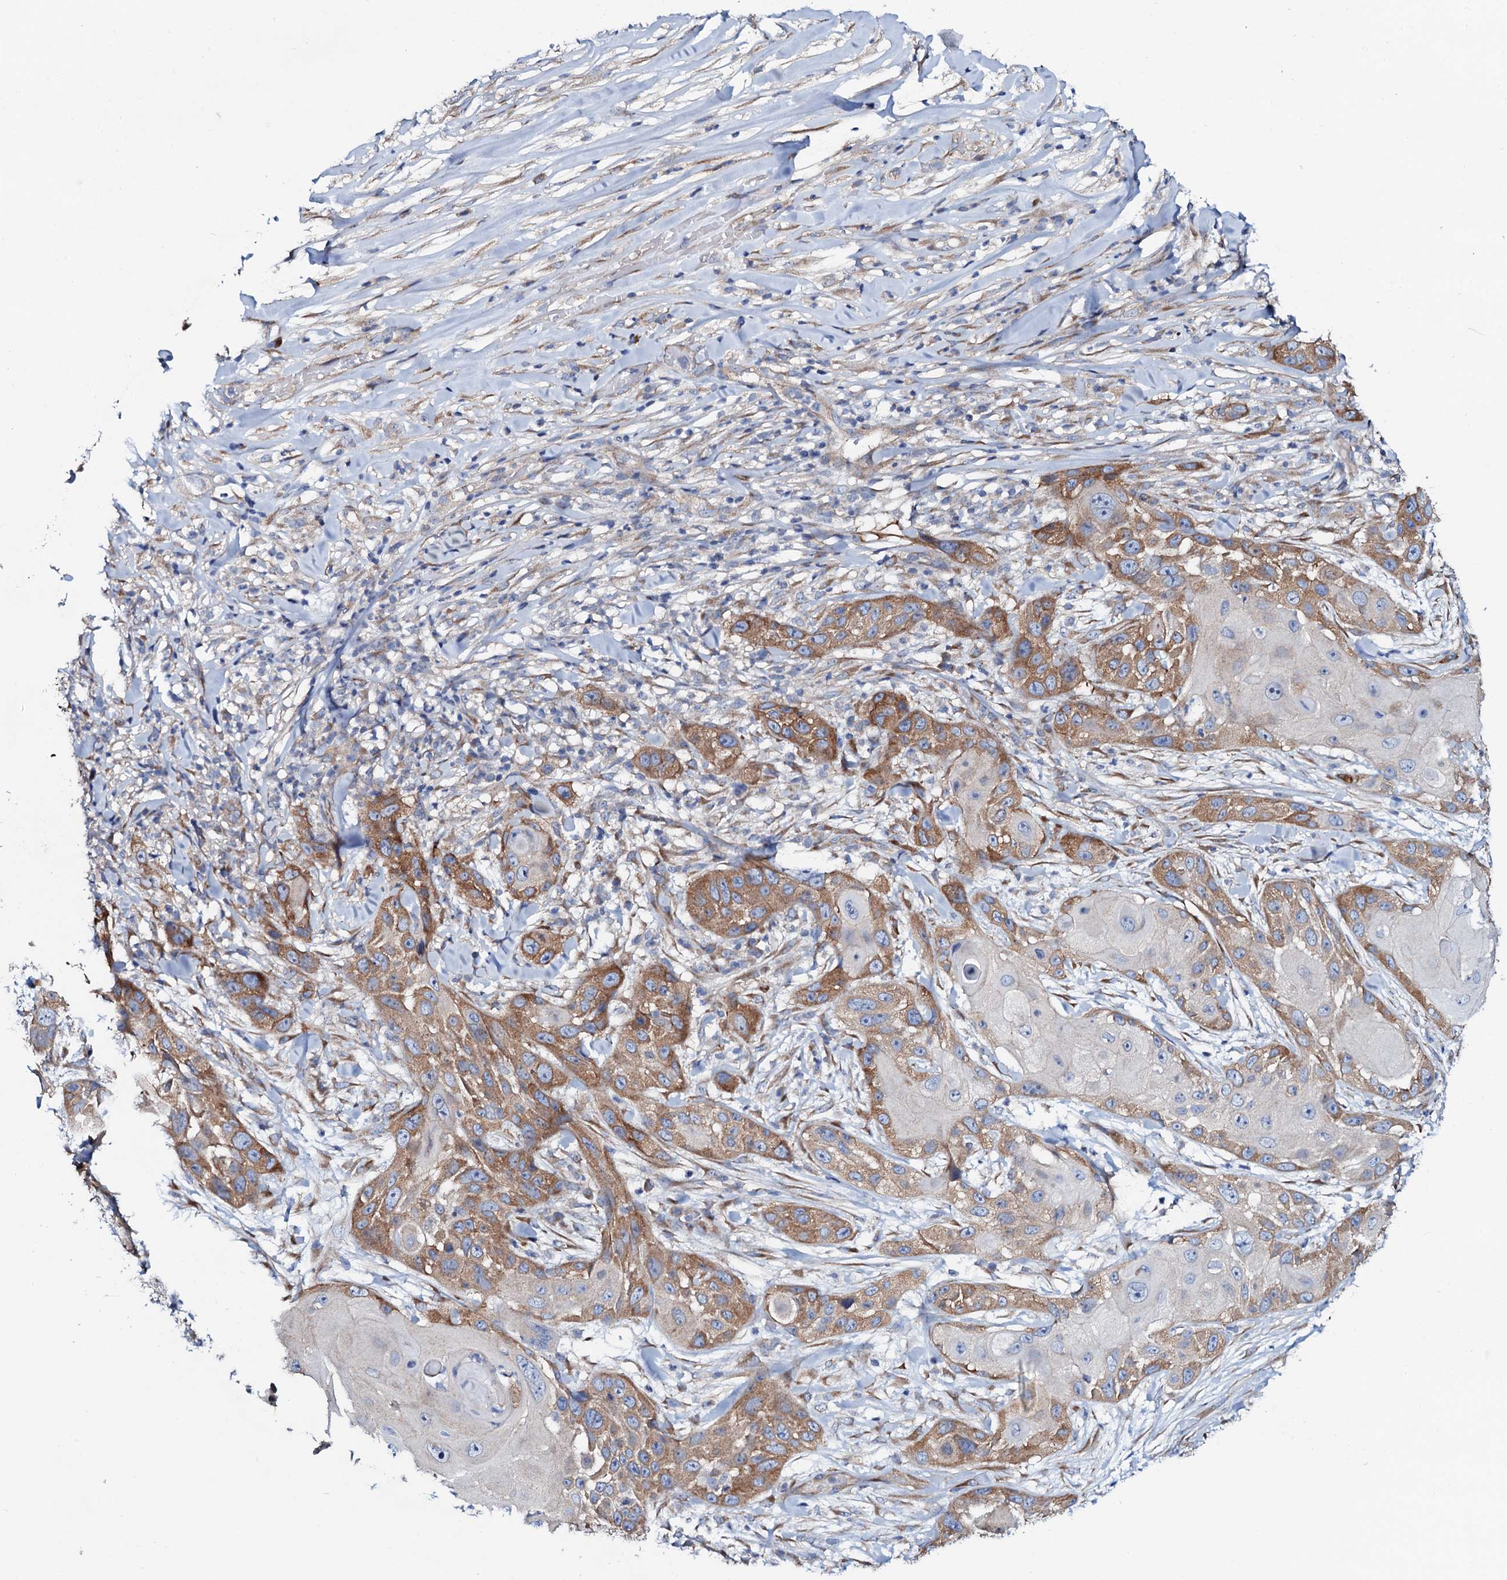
{"staining": {"intensity": "moderate", "quantity": "25%-75%", "location": "cytoplasmic/membranous"}, "tissue": "skin cancer", "cell_type": "Tumor cells", "image_type": "cancer", "snomed": [{"axis": "morphology", "description": "Squamous cell carcinoma, NOS"}, {"axis": "topography", "description": "Skin"}], "caption": "Immunohistochemistry (IHC) histopathology image of skin cancer stained for a protein (brown), which demonstrates medium levels of moderate cytoplasmic/membranous expression in approximately 25%-75% of tumor cells.", "gene": "STARD13", "patient": {"sex": "female", "age": 44}}